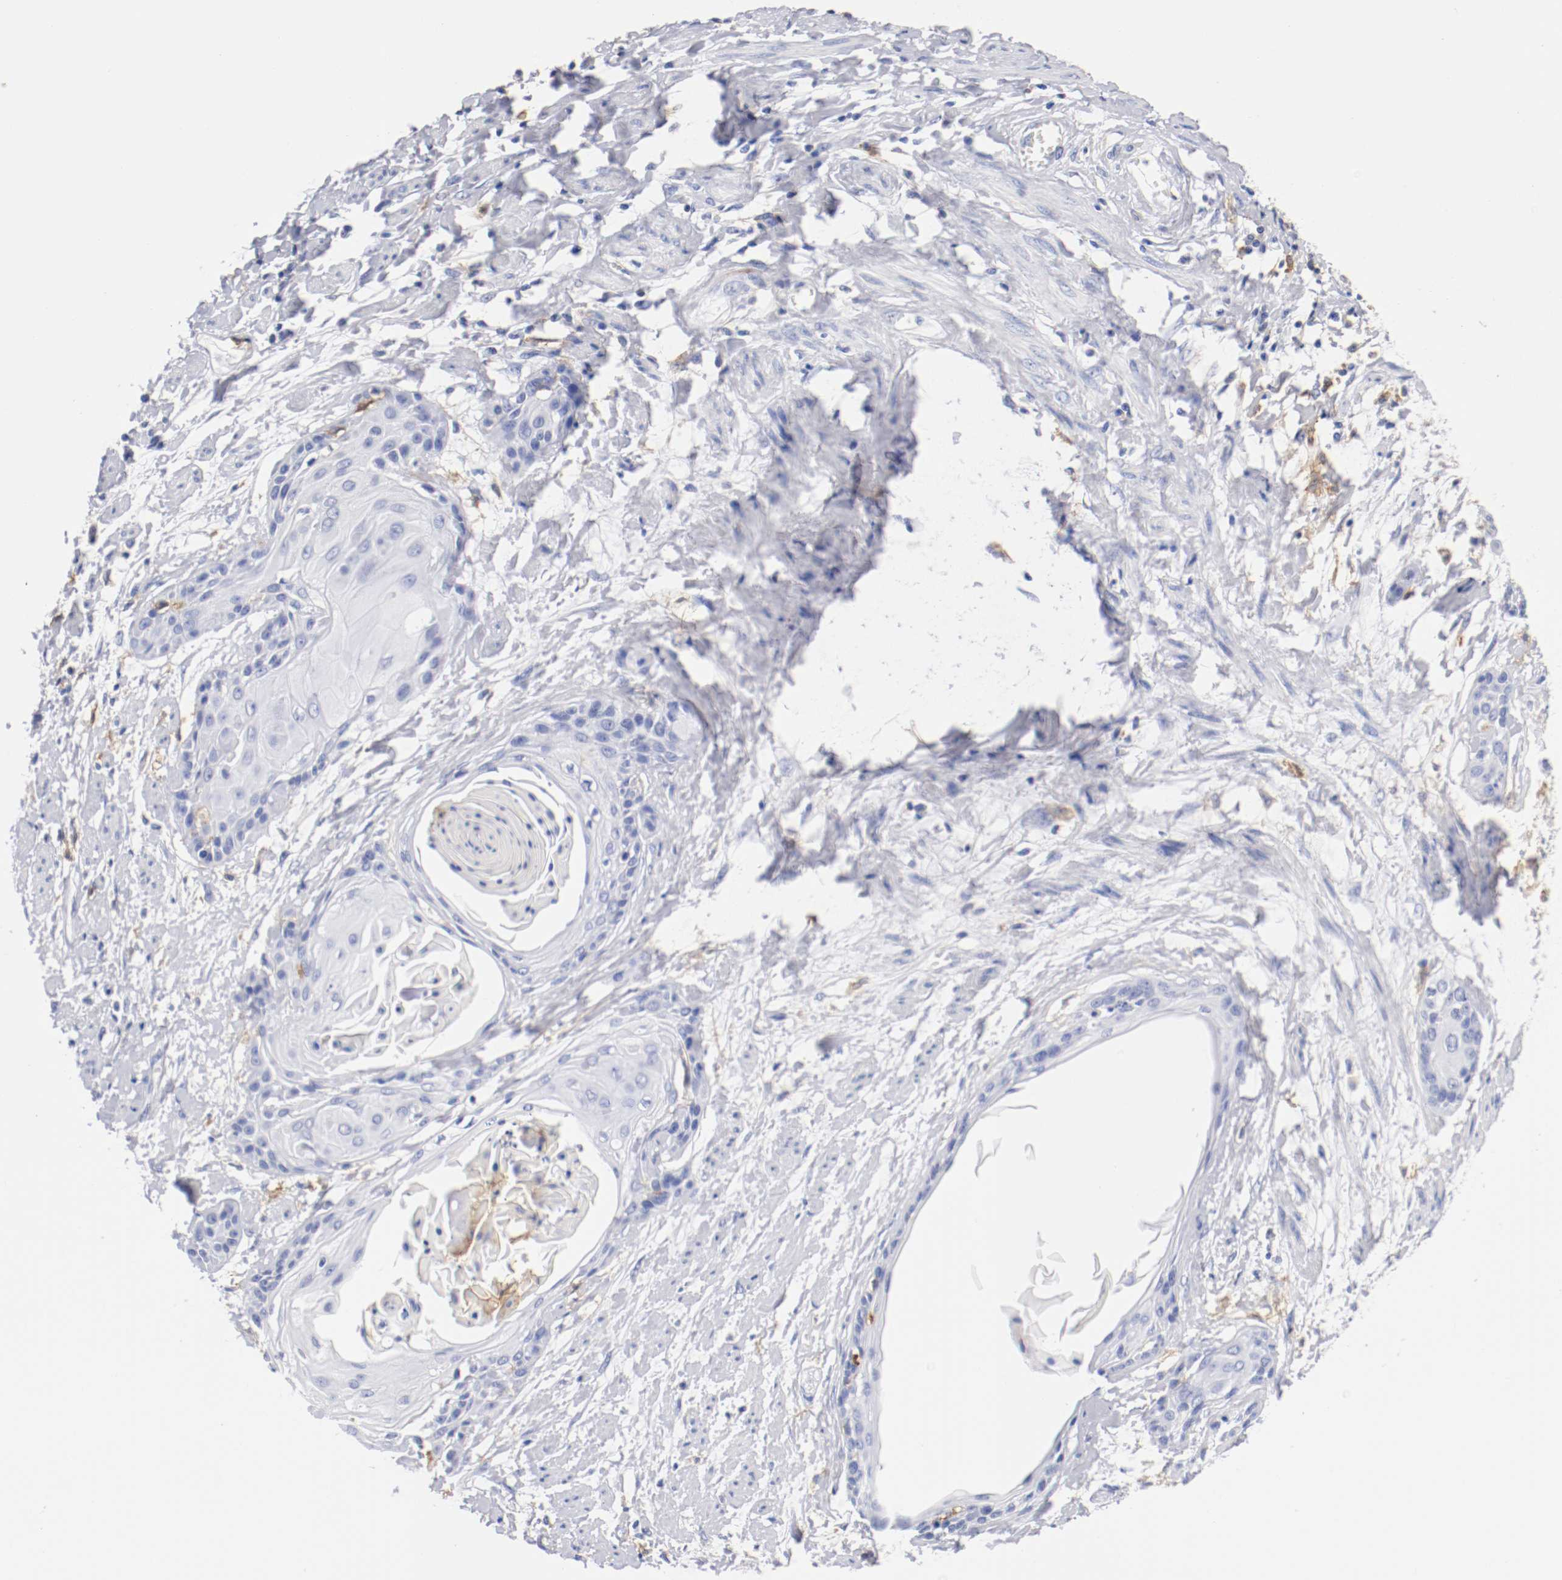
{"staining": {"intensity": "negative", "quantity": "none", "location": "none"}, "tissue": "cervical cancer", "cell_type": "Tumor cells", "image_type": "cancer", "snomed": [{"axis": "morphology", "description": "Squamous cell carcinoma, NOS"}, {"axis": "topography", "description": "Cervix"}], "caption": "DAB (3,3'-diaminobenzidine) immunohistochemical staining of squamous cell carcinoma (cervical) reveals no significant expression in tumor cells.", "gene": "ITGAX", "patient": {"sex": "female", "age": 57}}